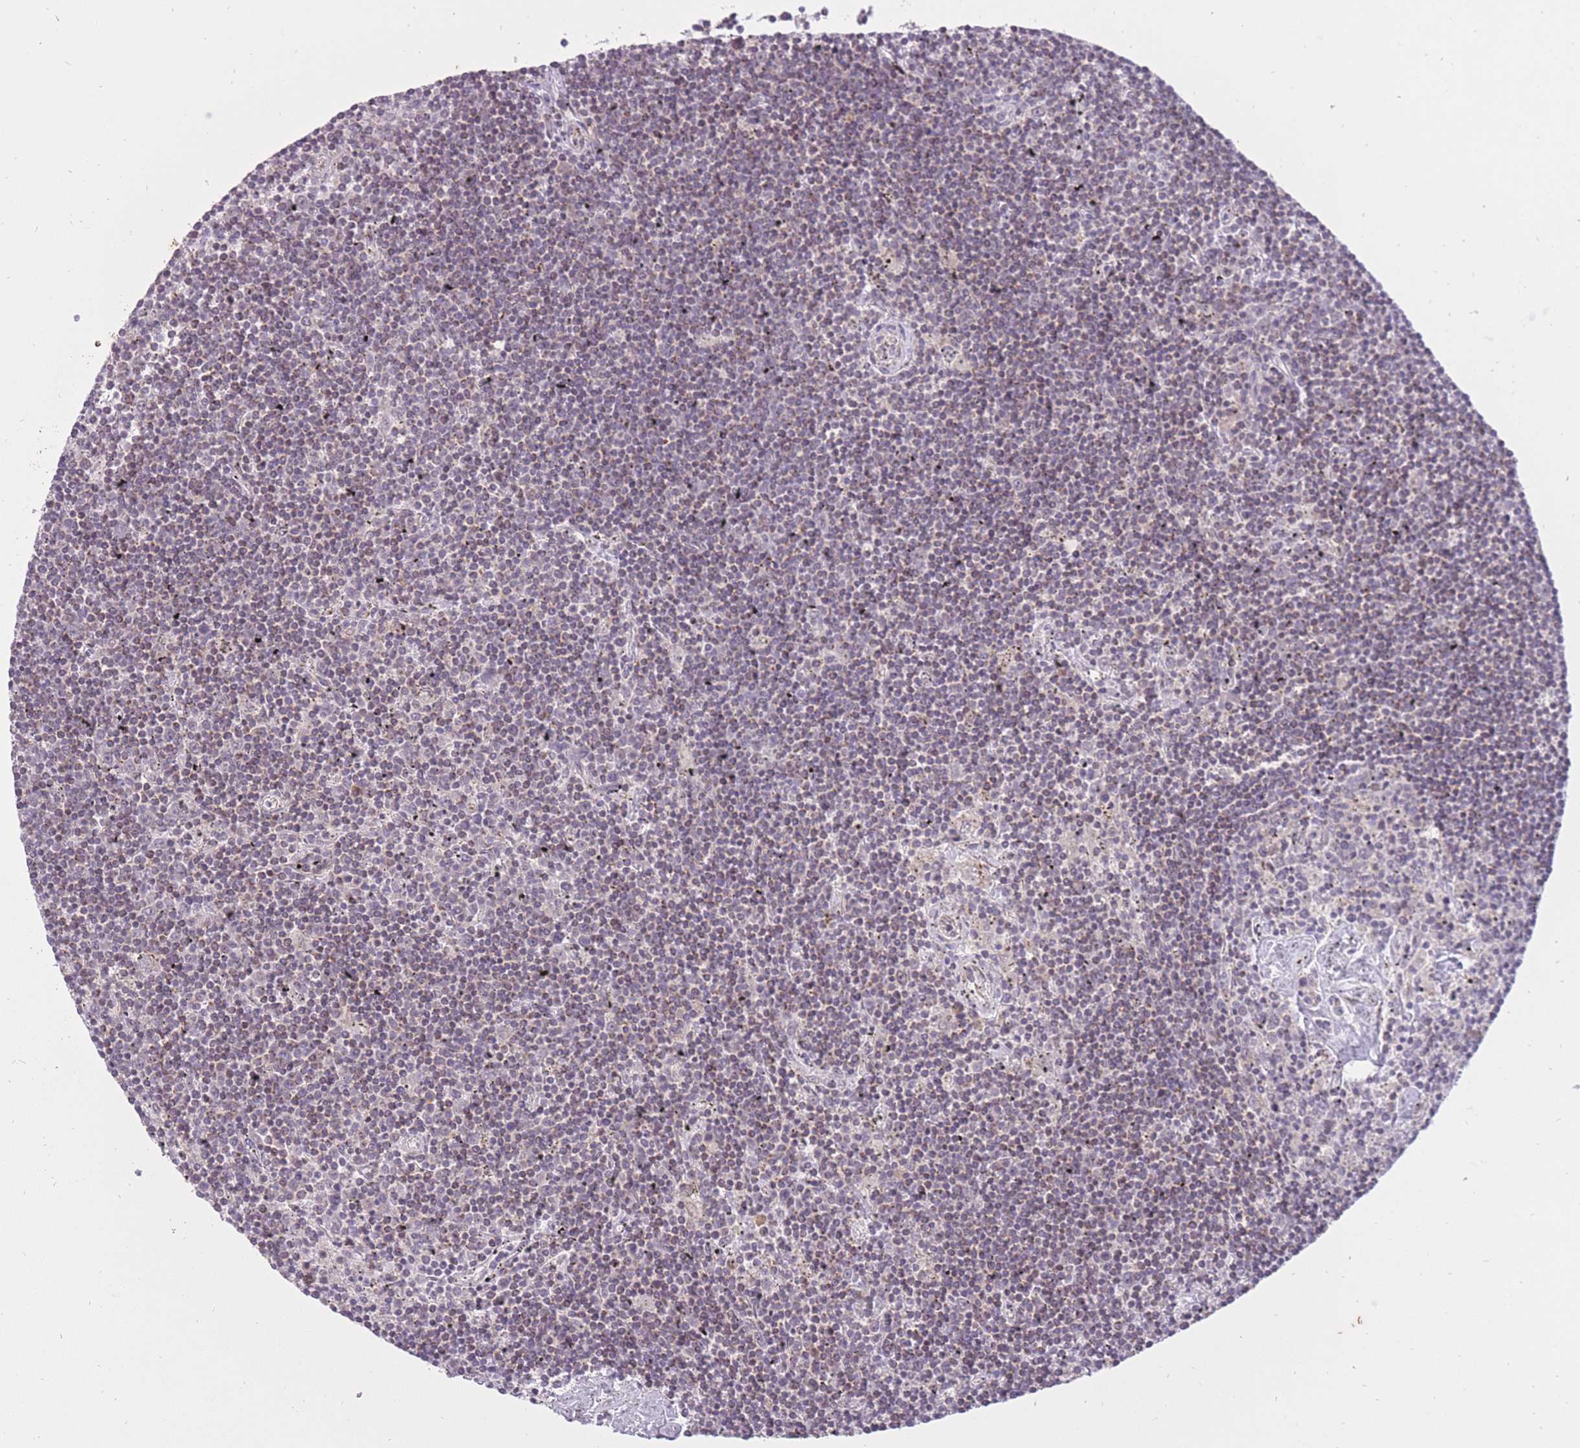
{"staining": {"intensity": "negative", "quantity": "none", "location": "none"}, "tissue": "lymphoma", "cell_type": "Tumor cells", "image_type": "cancer", "snomed": [{"axis": "morphology", "description": "Malignant lymphoma, non-Hodgkin's type, Low grade"}, {"axis": "topography", "description": "Spleen"}], "caption": "A high-resolution image shows IHC staining of lymphoma, which reveals no significant expression in tumor cells.", "gene": "LIN7C", "patient": {"sex": "male", "age": 76}}